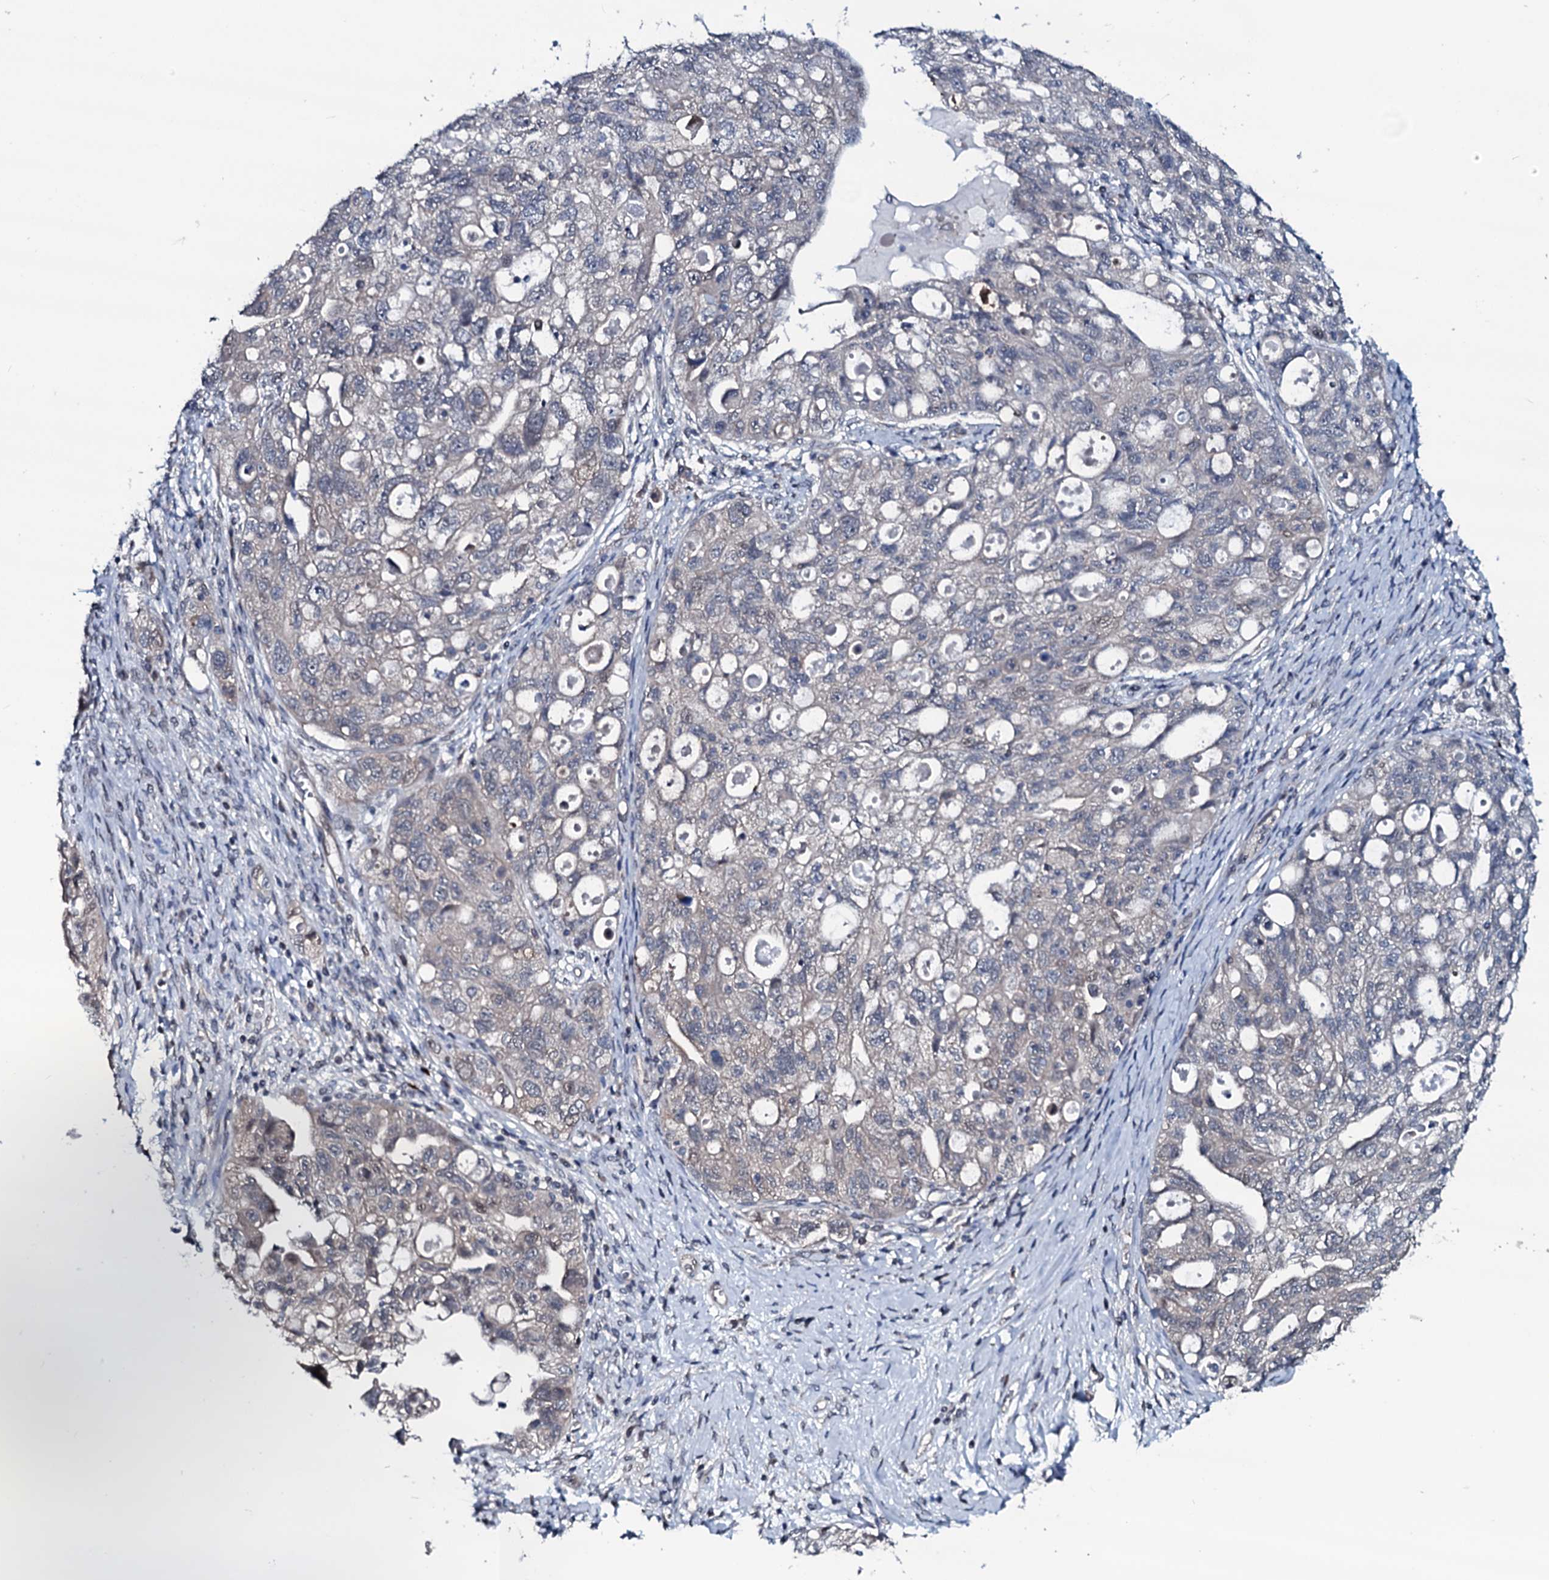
{"staining": {"intensity": "negative", "quantity": "none", "location": "none"}, "tissue": "ovarian cancer", "cell_type": "Tumor cells", "image_type": "cancer", "snomed": [{"axis": "morphology", "description": "Carcinoma, NOS"}, {"axis": "morphology", "description": "Cystadenocarcinoma, serous, NOS"}, {"axis": "topography", "description": "Ovary"}], "caption": "Immunohistochemical staining of carcinoma (ovarian) shows no significant positivity in tumor cells. (Brightfield microscopy of DAB IHC at high magnification).", "gene": "OGFOD2", "patient": {"sex": "female", "age": 69}}